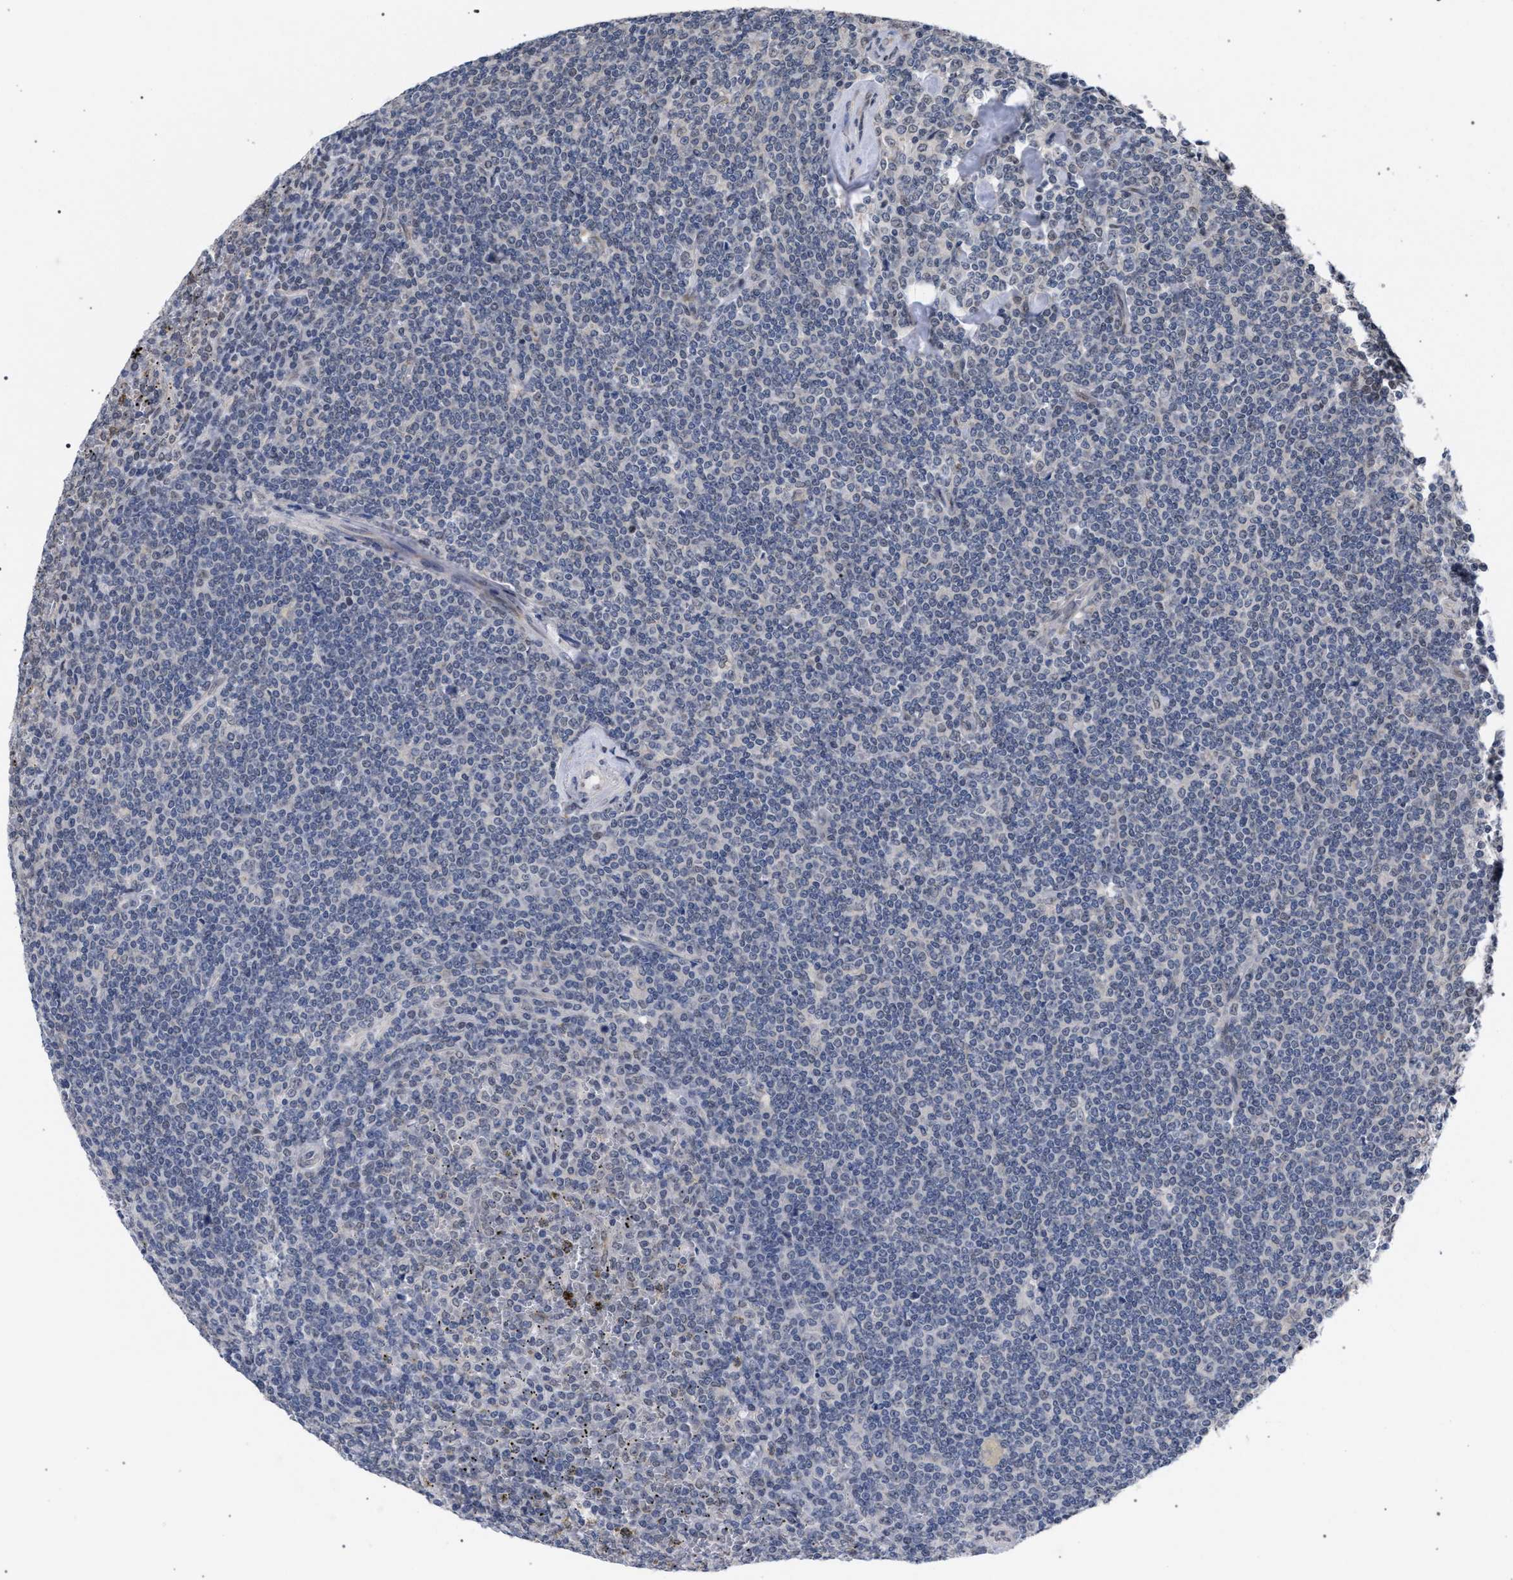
{"staining": {"intensity": "negative", "quantity": "none", "location": "none"}, "tissue": "lymphoma", "cell_type": "Tumor cells", "image_type": "cancer", "snomed": [{"axis": "morphology", "description": "Malignant lymphoma, non-Hodgkin's type, Low grade"}, {"axis": "topography", "description": "Spleen"}], "caption": "The photomicrograph shows no staining of tumor cells in lymphoma.", "gene": "GOLGA2", "patient": {"sex": "female", "age": 19}}